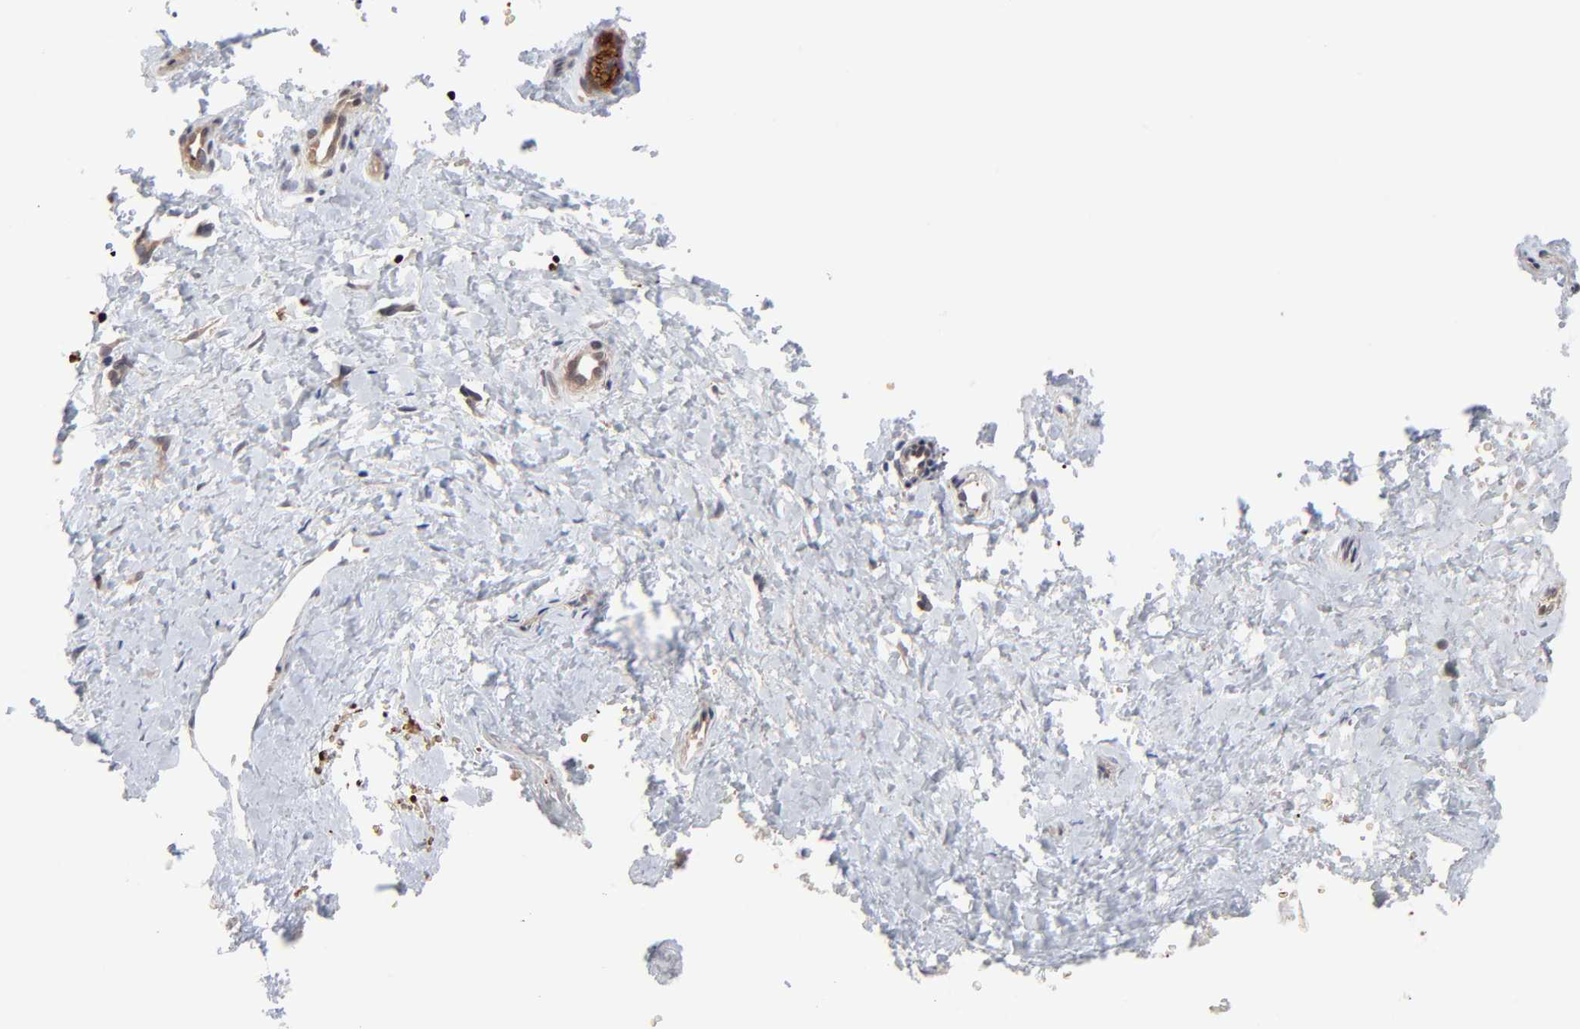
{"staining": {"intensity": "weak", "quantity": ">75%", "location": "cytoplasmic/membranous"}, "tissue": "cervix", "cell_type": "Glandular cells", "image_type": "normal", "snomed": [{"axis": "morphology", "description": "Normal tissue, NOS"}, {"axis": "topography", "description": "Cervix"}], "caption": "Cervix stained with a protein marker shows weak staining in glandular cells.", "gene": "CASP10", "patient": {"sex": "female", "age": 55}}